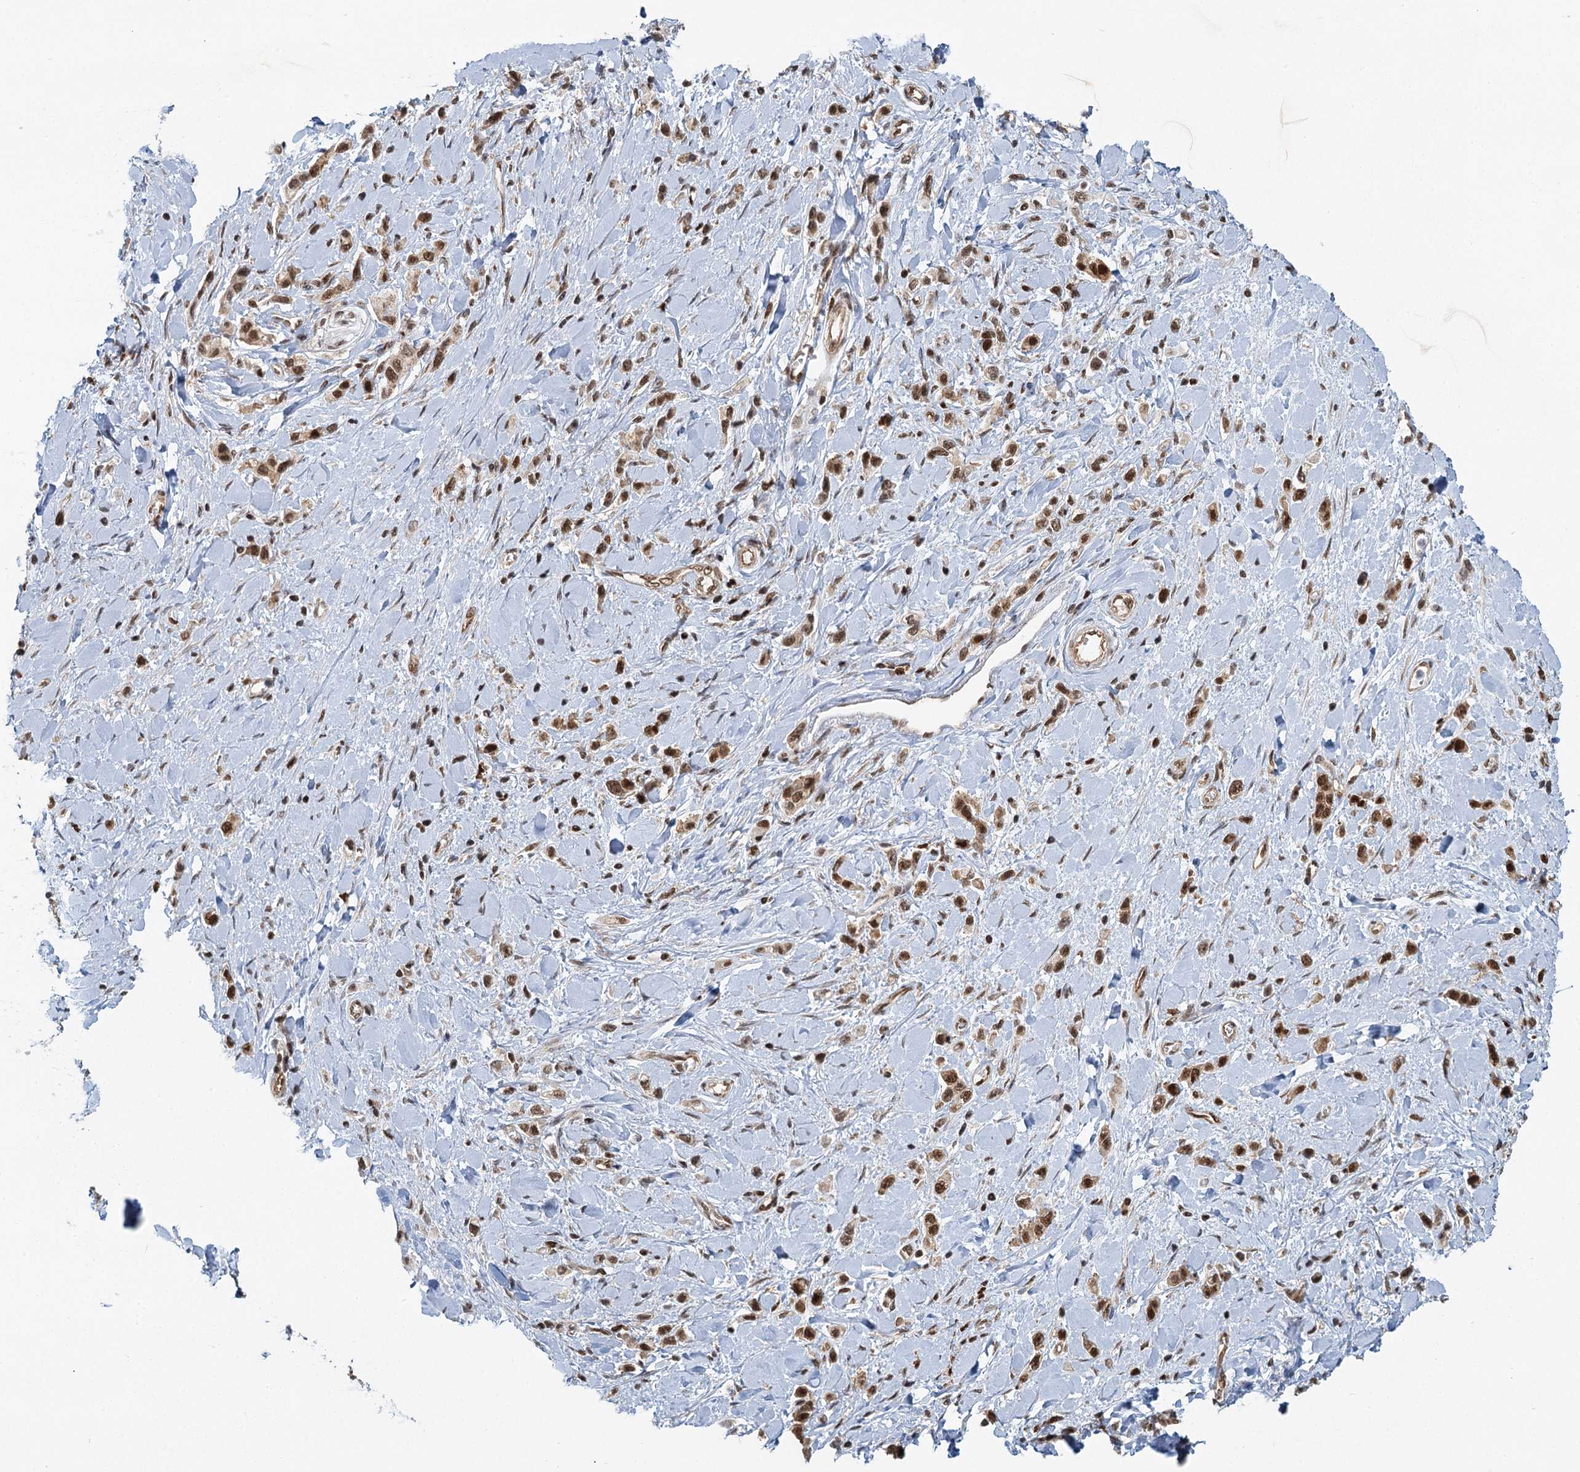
{"staining": {"intensity": "strong", "quantity": ">75%", "location": "nuclear"}, "tissue": "stomach cancer", "cell_type": "Tumor cells", "image_type": "cancer", "snomed": [{"axis": "morphology", "description": "Normal tissue, NOS"}, {"axis": "morphology", "description": "Adenocarcinoma, NOS"}, {"axis": "topography", "description": "Stomach, upper"}, {"axis": "topography", "description": "Stomach"}], "caption": "Stomach cancer stained for a protein (brown) demonstrates strong nuclear positive staining in approximately >75% of tumor cells.", "gene": "GPATCH11", "patient": {"sex": "female", "age": 65}}